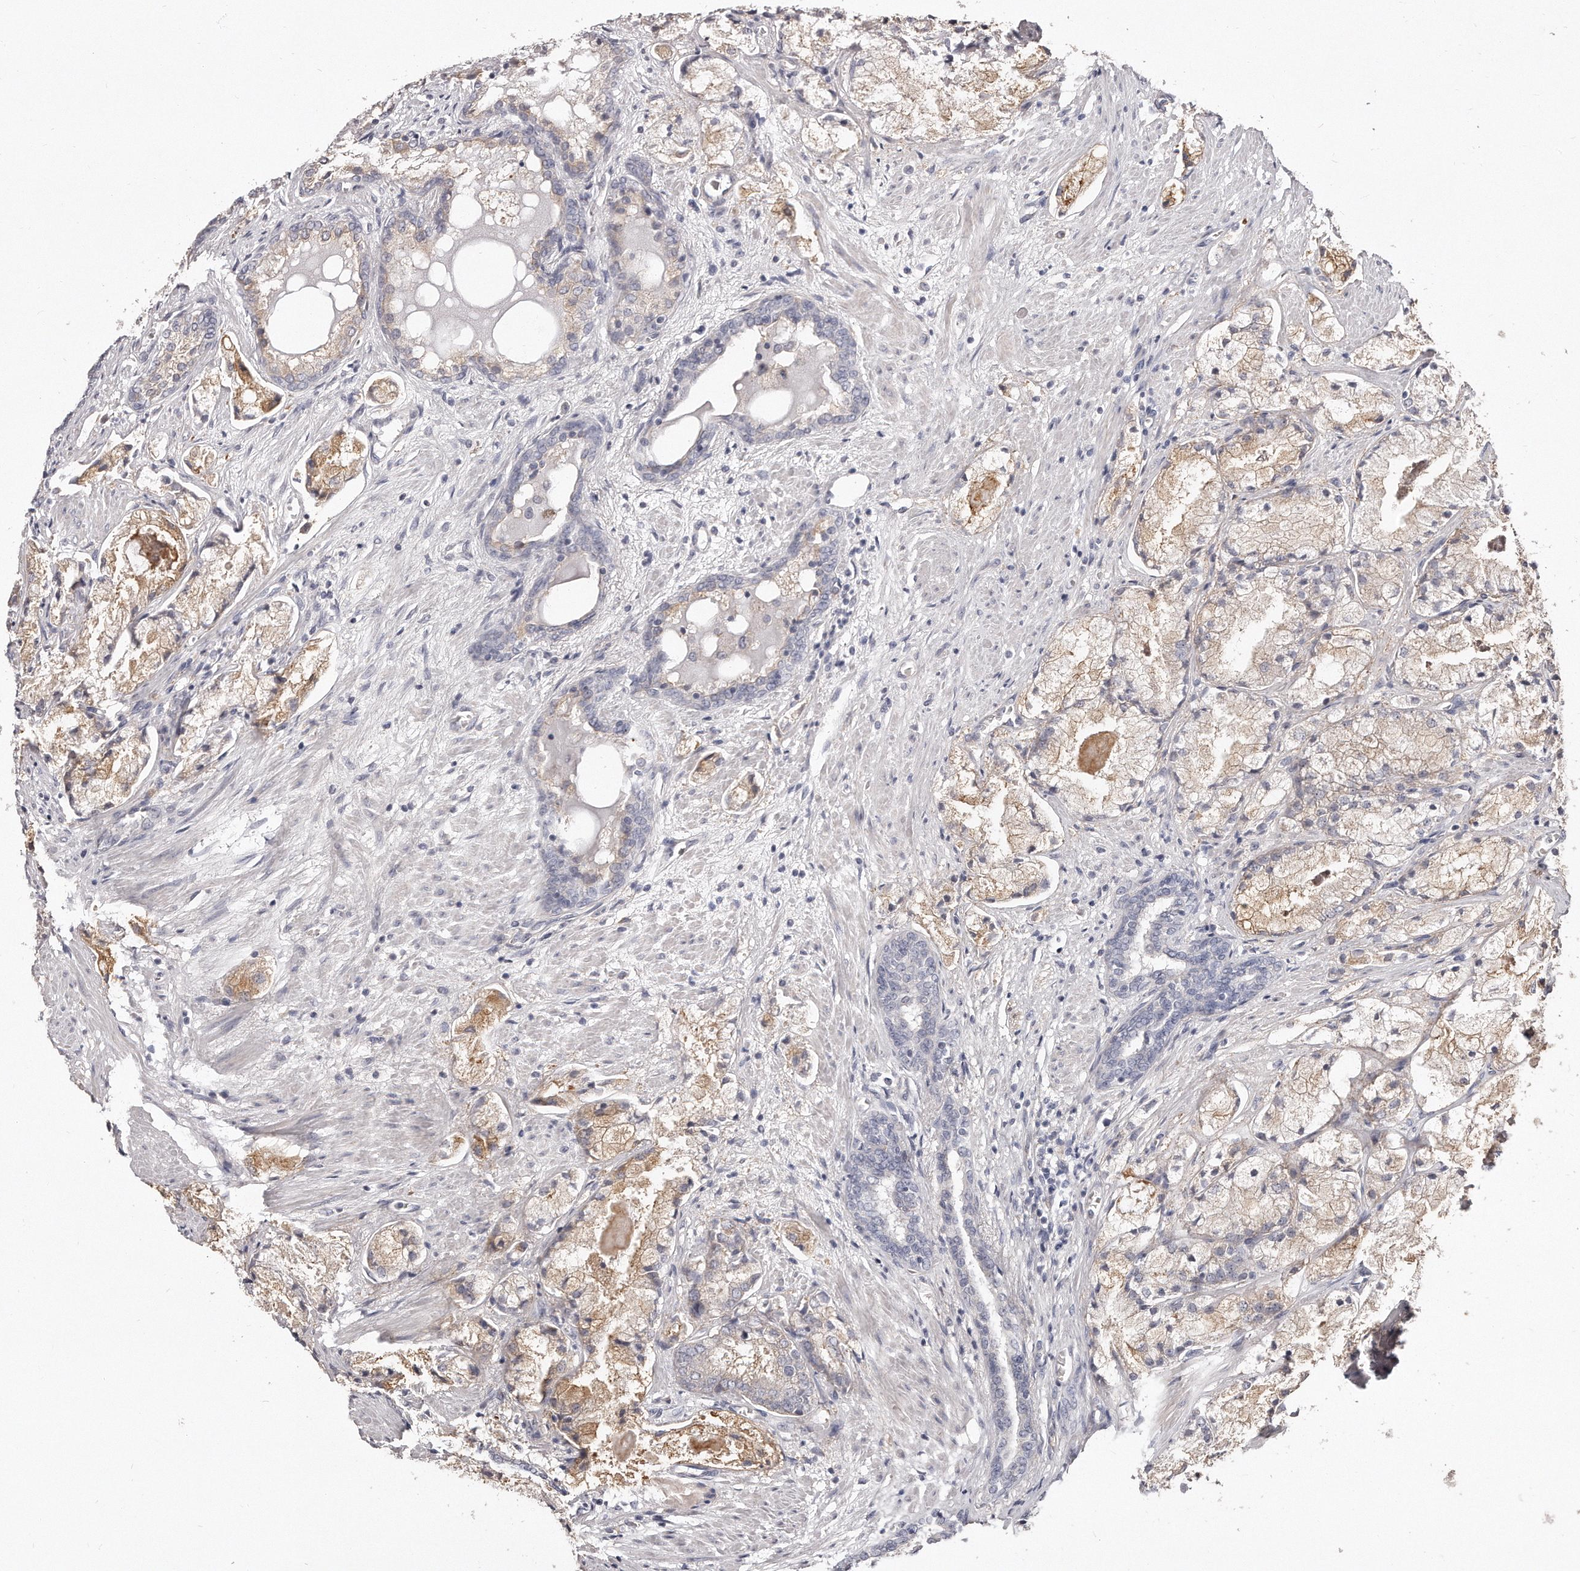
{"staining": {"intensity": "weak", "quantity": "25%-75%", "location": "cytoplasmic/membranous"}, "tissue": "prostate cancer", "cell_type": "Tumor cells", "image_type": "cancer", "snomed": [{"axis": "morphology", "description": "Adenocarcinoma, High grade"}, {"axis": "topography", "description": "Prostate"}], "caption": "Protein expression analysis of human prostate cancer (adenocarcinoma (high-grade)) reveals weak cytoplasmic/membranous positivity in about 25%-75% of tumor cells. (DAB = brown stain, brightfield microscopy at high magnification).", "gene": "TTLL4", "patient": {"sex": "male", "age": 50}}